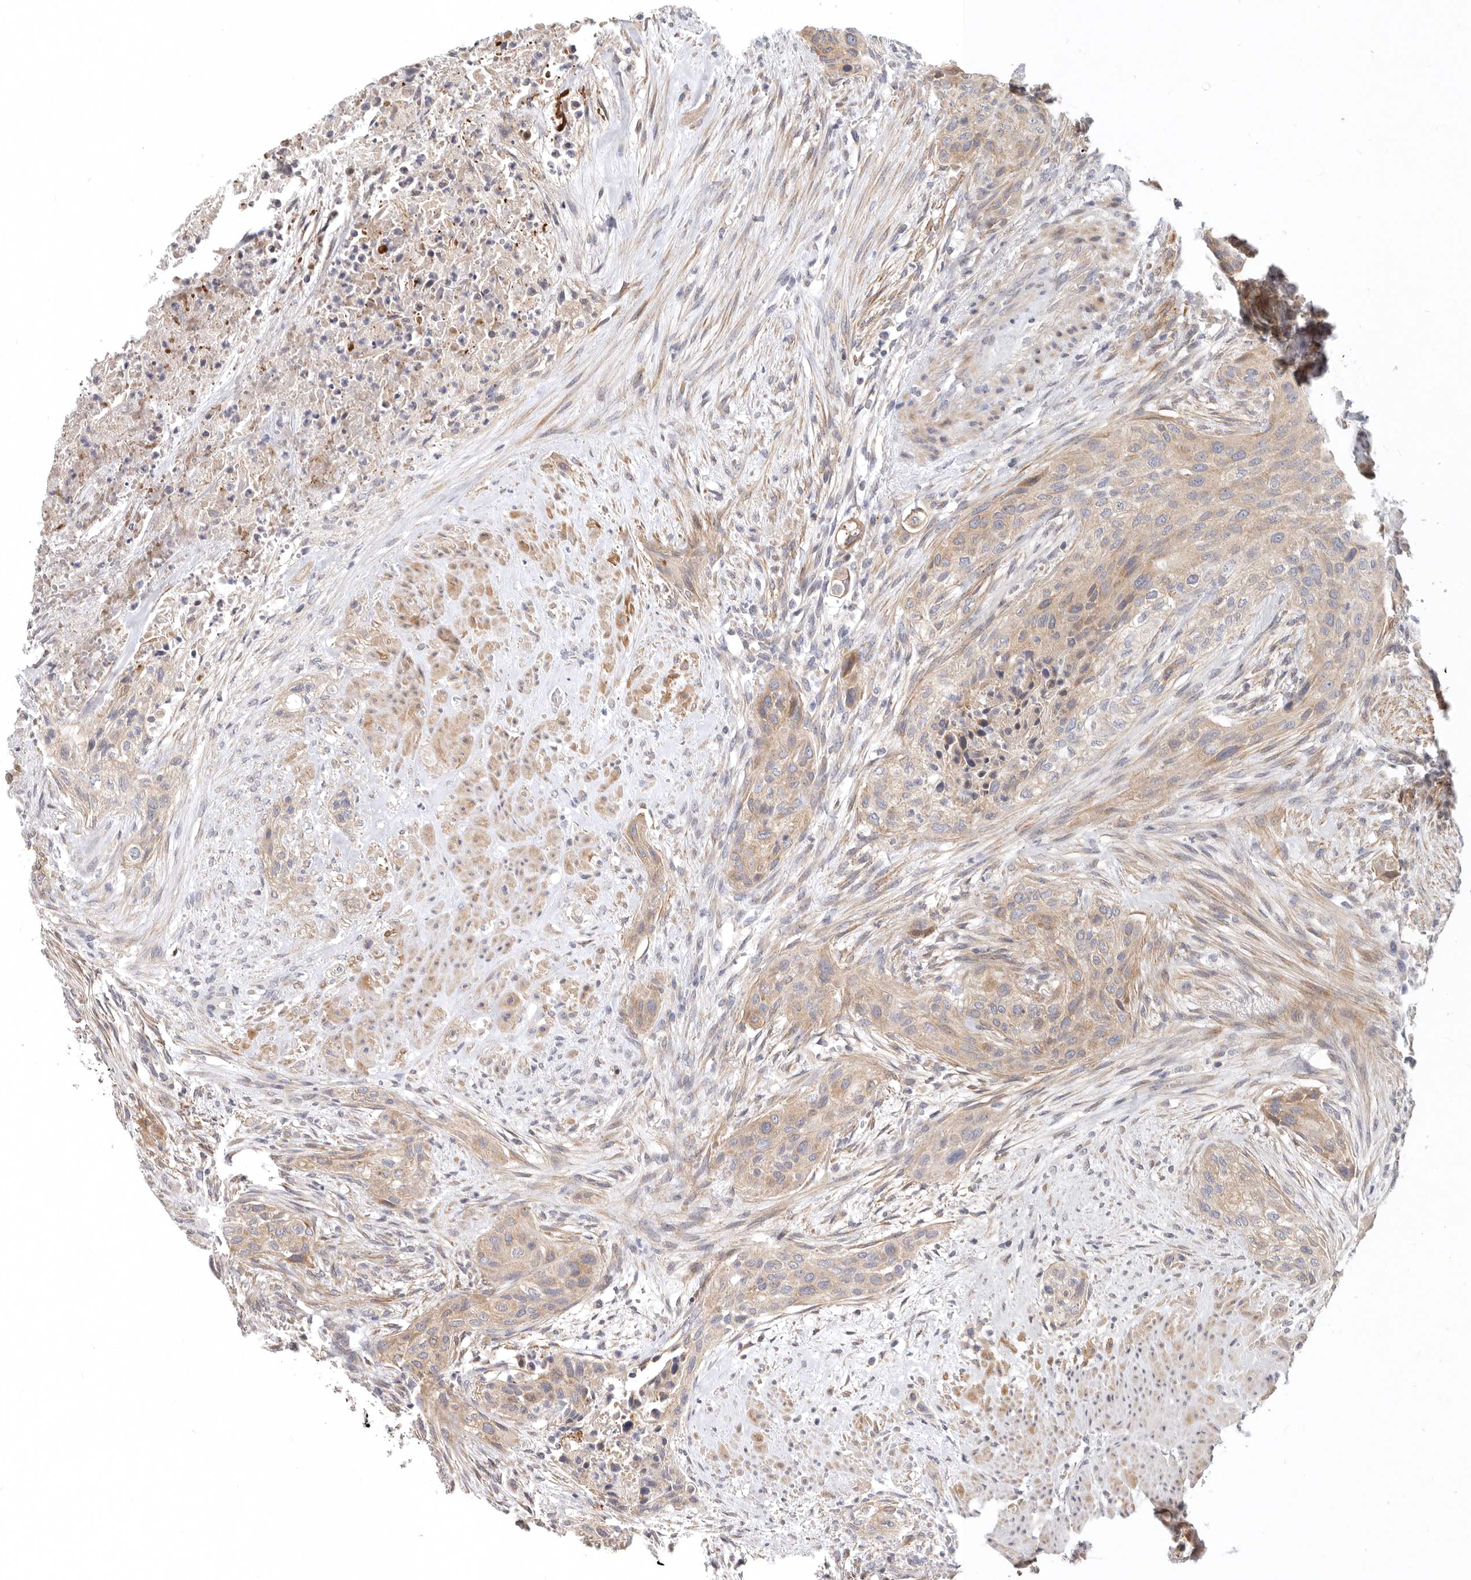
{"staining": {"intensity": "moderate", "quantity": "<25%", "location": "cytoplasmic/membranous"}, "tissue": "urothelial cancer", "cell_type": "Tumor cells", "image_type": "cancer", "snomed": [{"axis": "morphology", "description": "Urothelial carcinoma, High grade"}, {"axis": "topography", "description": "Urinary bladder"}], "caption": "A brown stain shows moderate cytoplasmic/membranous expression of a protein in human urothelial cancer tumor cells.", "gene": "TFB2M", "patient": {"sex": "male", "age": 35}}